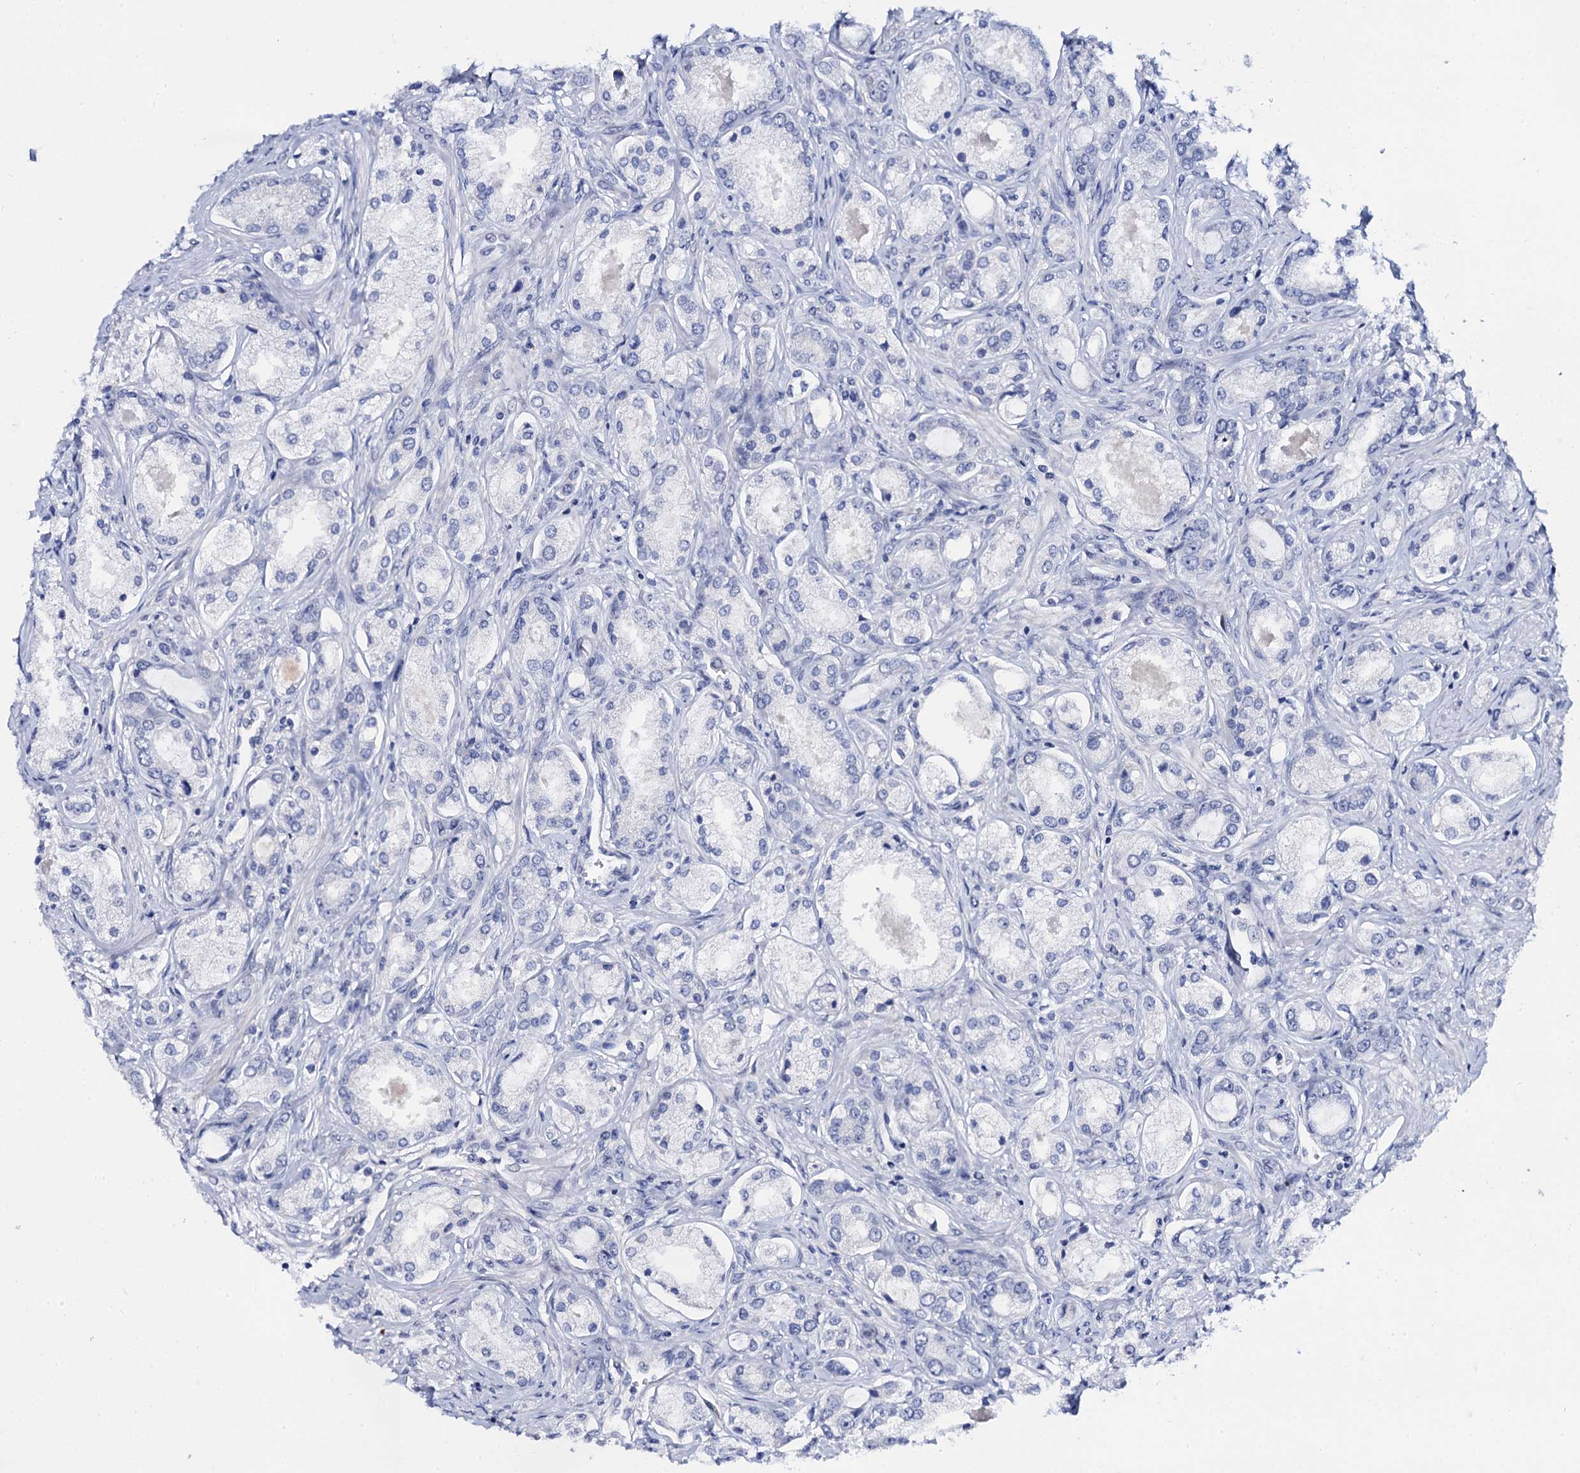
{"staining": {"intensity": "negative", "quantity": "none", "location": "none"}, "tissue": "prostate cancer", "cell_type": "Tumor cells", "image_type": "cancer", "snomed": [{"axis": "morphology", "description": "Adenocarcinoma, Low grade"}, {"axis": "topography", "description": "Prostate"}], "caption": "Image shows no significant protein positivity in tumor cells of prostate cancer.", "gene": "LYPD3", "patient": {"sex": "male", "age": 68}}